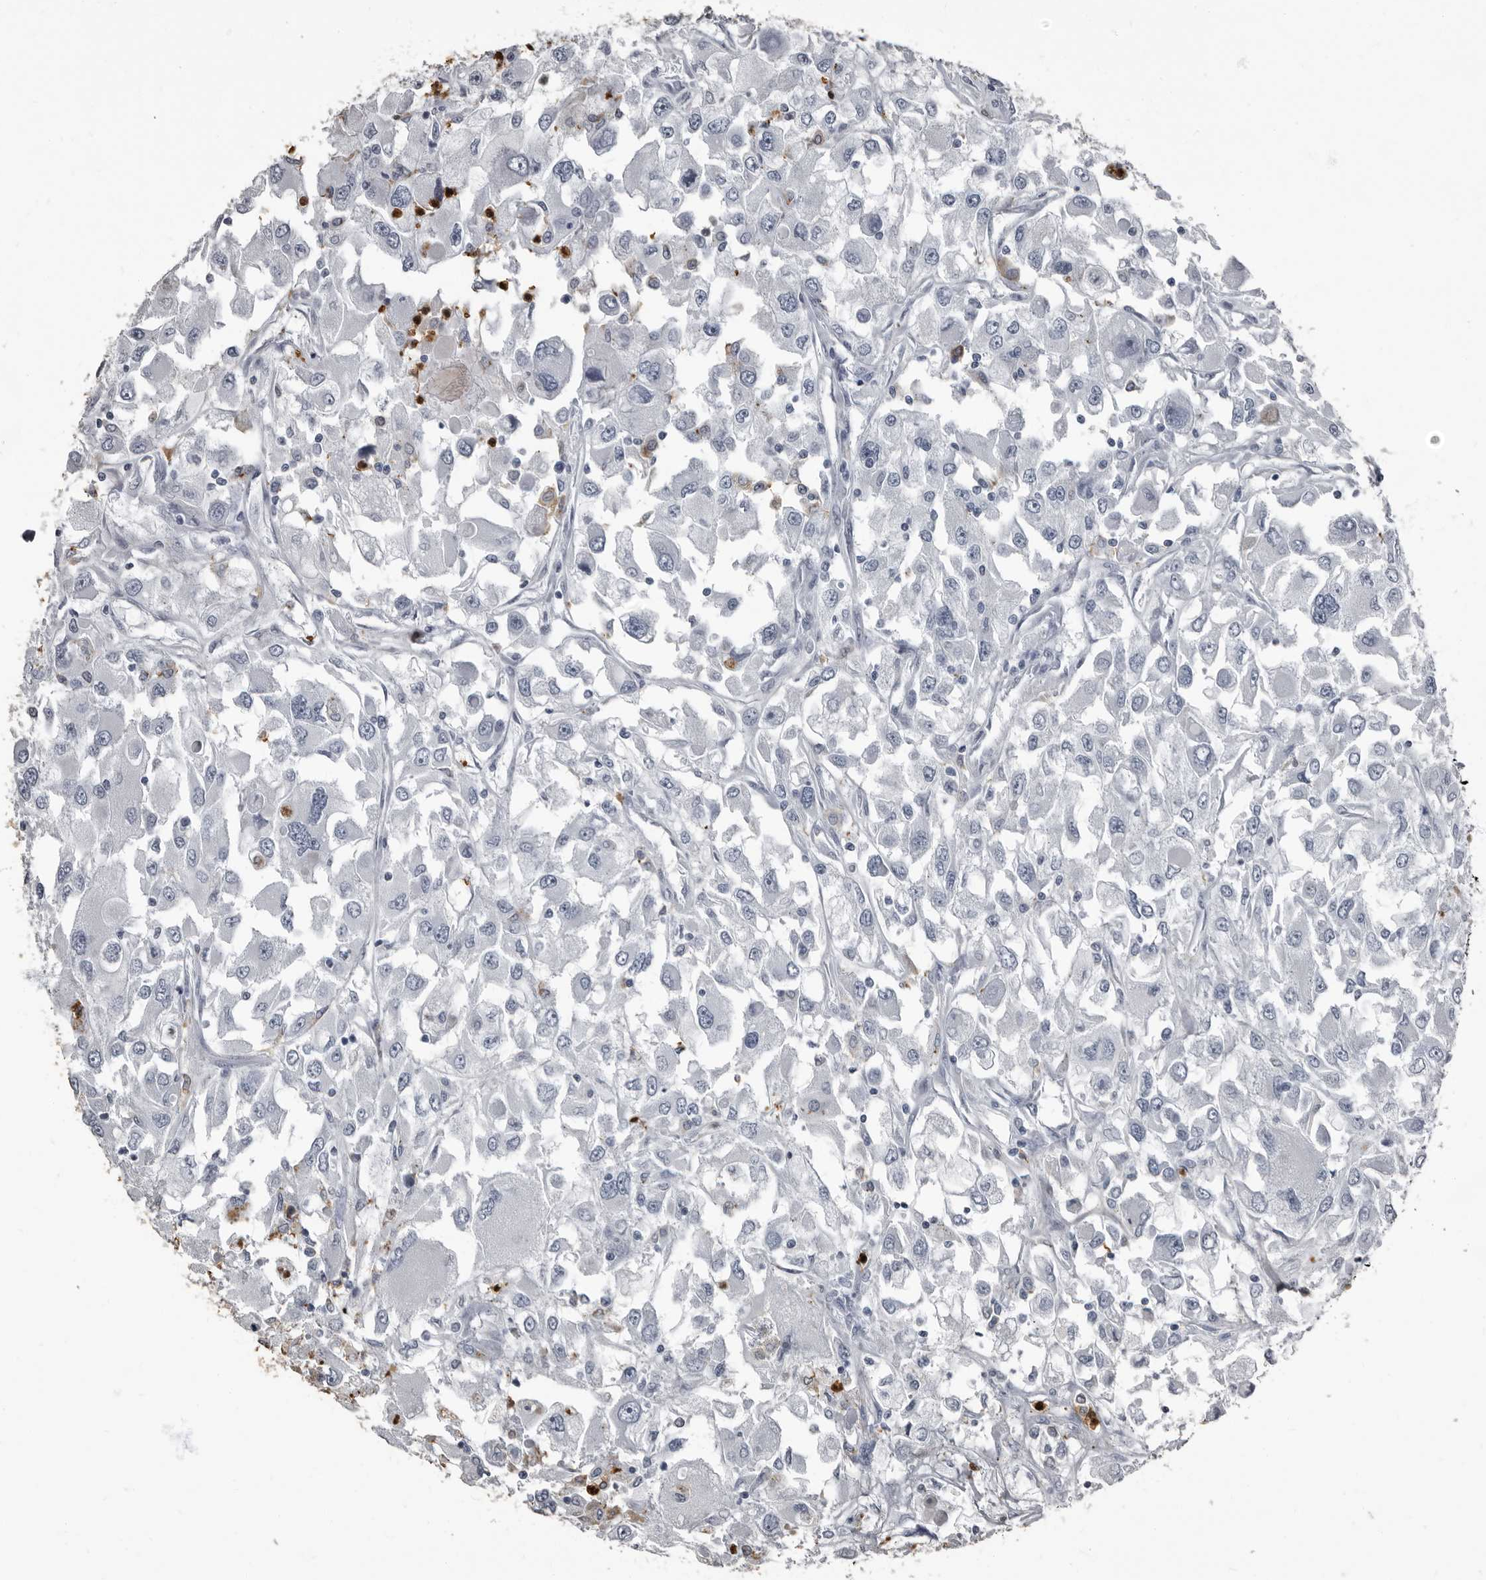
{"staining": {"intensity": "negative", "quantity": "none", "location": "none"}, "tissue": "renal cancer", "cell_type": "Tumor cells", "image_type": "cancer", "snomed": [{"axis": "morphology", "description": "Adenocarcinoma, NOS"}, {"axis": "topography", "description": "Kidney"}], "caption": "Immunohistochemistry (IHC) image of renal cancer (adenocarcinoma) stained for a protein (brown), which shows no staining in tumor cells. (DAB IHC, high magnification).", "gene": "TPD52L1", "patient": {"sex": "female", "age": 52}}